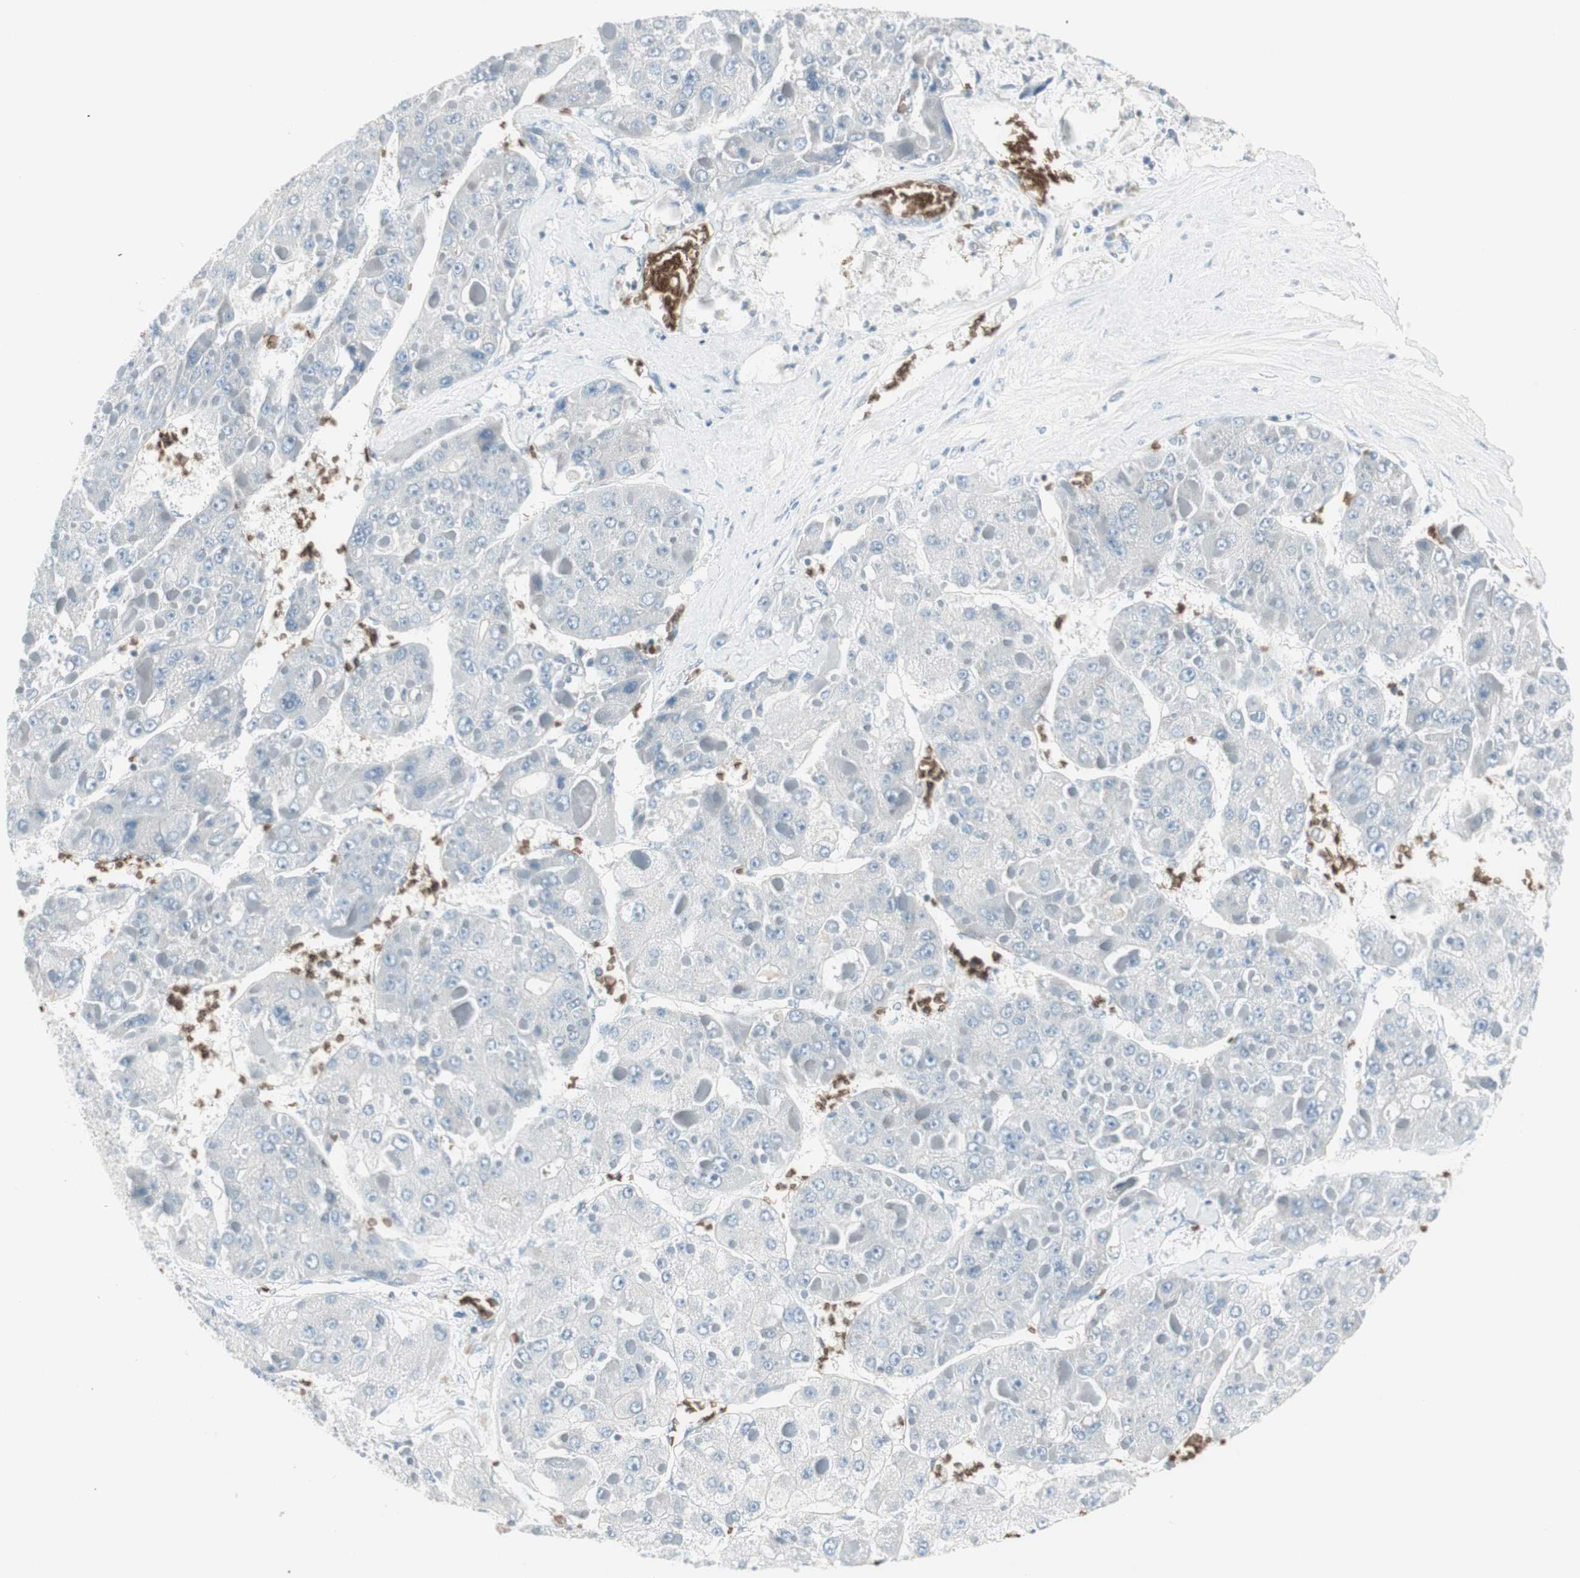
{"staining": {"intensity": "negative", "quantity": "none", "location": "none"}, "tissue": "liver cancer", "cell_type": "Tumor cells", "image_type": "cancer", "snomed": [{"axis": "morphology", "description": "Carcinoma, Hepatocellular, NOS"}, {"axis": "topography", "description": "Liver"}], "caption": "Immunohistochemistry (IHC) of human liver cancer displays no expression in tumor cells.", "gene": "MAP4K1", "patient": {"sex": "female", "age": 73}}